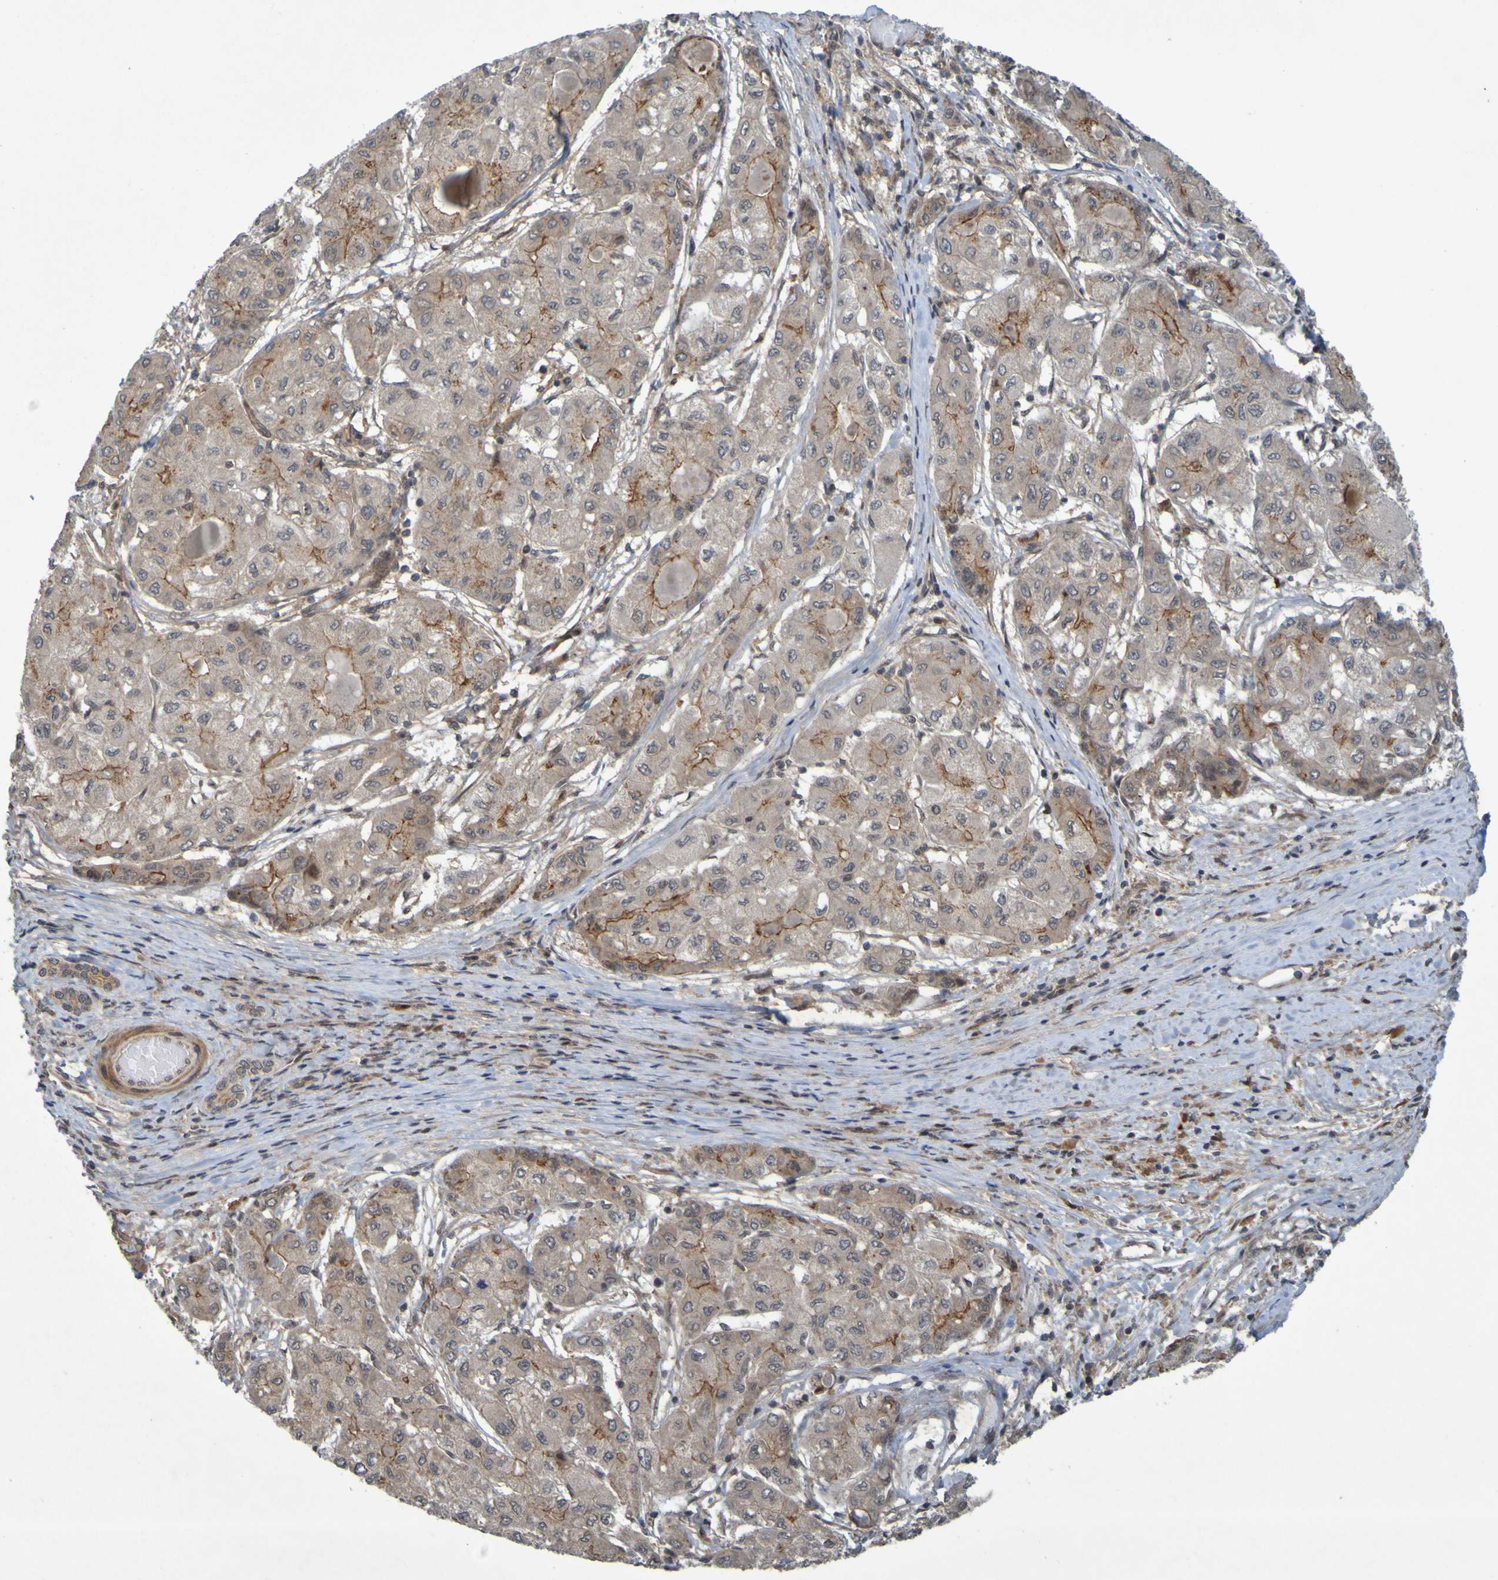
{"staining": {"intensity": "moderate", "quantity": "25%-75%", "location": "cytoplasmic/membranous"}, "tissue": "liver cancer", "cell_type": "Tumor cells", "image_type": "cancer", "snomed": [{"axis": "morphology", "description": "Carcinoma, Hepatocellular, NOS"}, {"axis": "topography", "description": "Liver"}], "caption": "IHC (DAB (3,3'-diaminobenzidine)) staining of liver cancer (hepatocellular carcinoma) reveals moderate cytoplasmic/membranous protein expression in about 25%-75% of tumor cells. (IHC, brightfield microscopy, high magnification).", "gene": "ARHGEF11", "patient": {"sex": "male", "age": 80}}